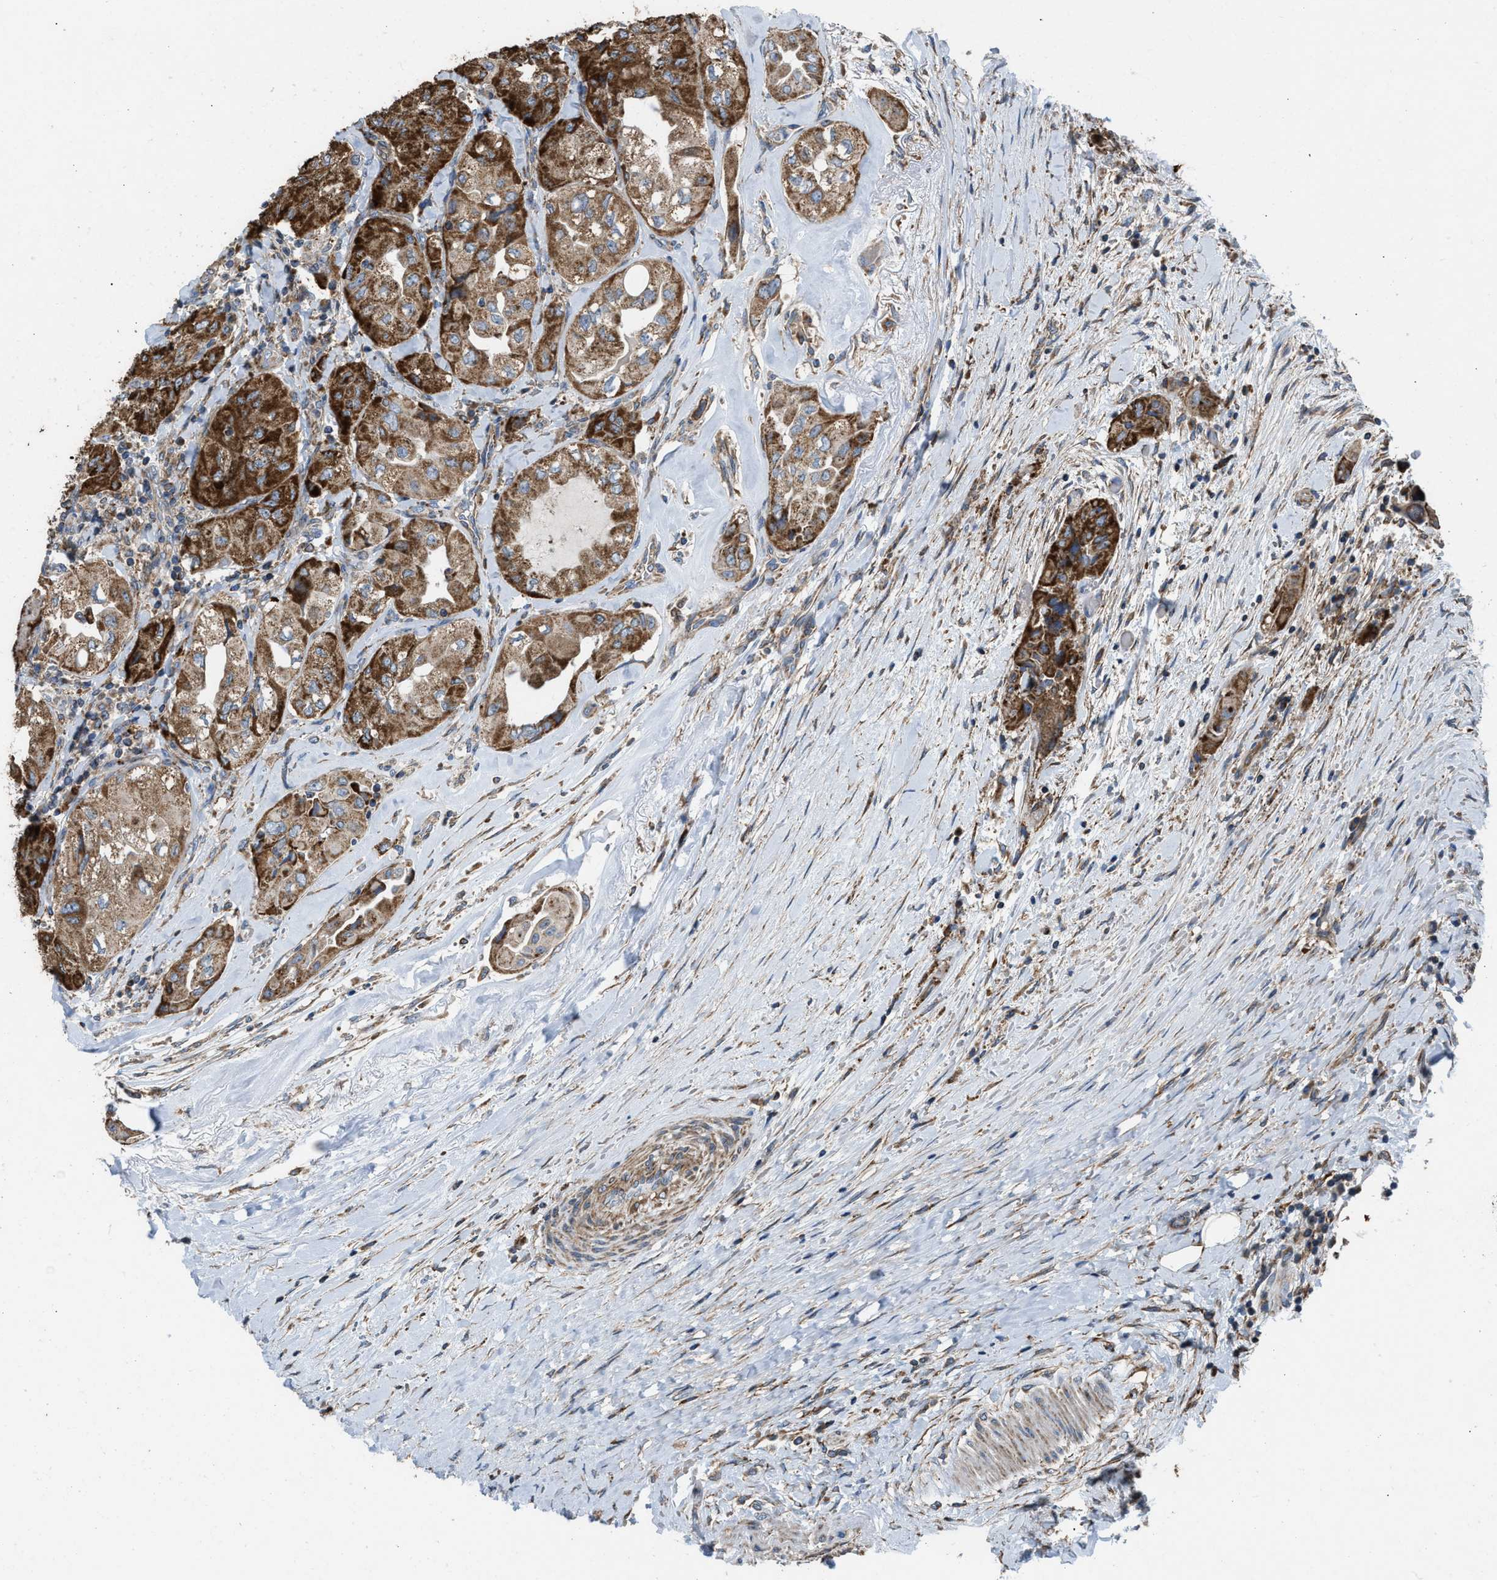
{"staining": {"intensity": "strong", "quantity": ">75%", "location": "cytoplasmic/membranous"}, "tissue": "thyroid cancer", "cell_type": "Tumor cells", "image_type": "cancer", "snomed": [{"axis": "morphology", "description": "Papillary adenocarcinoma, NOS"}, {"axis": "topography", "description": "Thyroid gland"}], "caption": "A micrograph showing strong cytoplasmic/membranous positivity in about >75% of tumor cells in papillary adenocarcinoma (thyroid), as visualized by brown immunohistochemical staining.", "gene": "SLC10A3", "patient": {"sex": "female", "age": 59}}